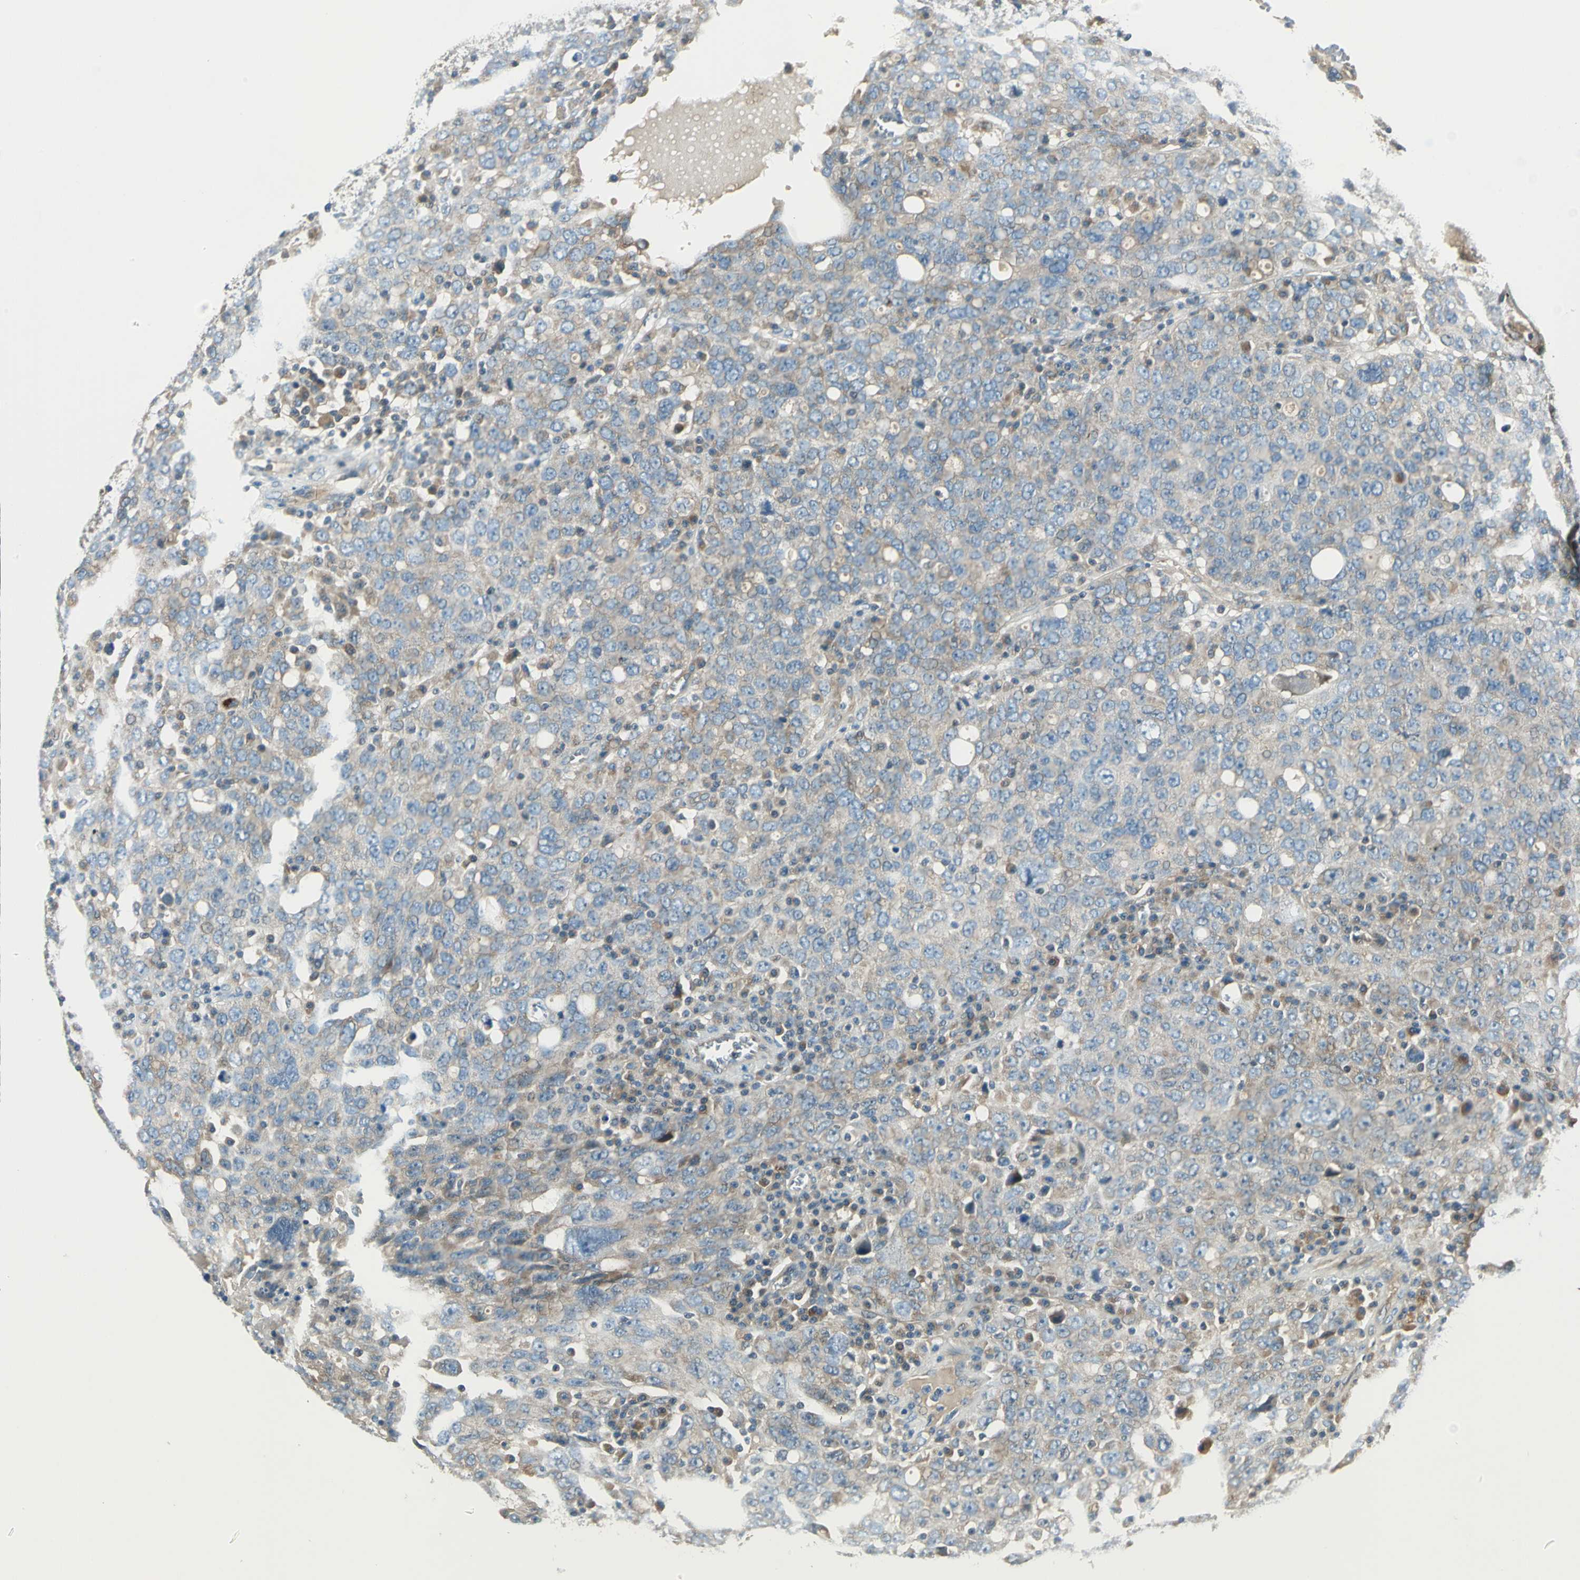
{"staining": {"intensity": "weak", "quantity": ">75%", "location": "cytoplasmic/membranous"}, "tissue": "ovarian cancer", "cell_type": "Tumor cells", "image_type": "cancer", "snomed": [{"axis": "morphology", "description": "Carcinoma, endometroid"}, {"axis": "topography", "description": "Ovary"}], "caption": "Human ovarian cancer stained with a protein marker displays weak staining in tumor cells.", "gene": "PRKAA1", "patient": {"sex": "female", "age": 62}}